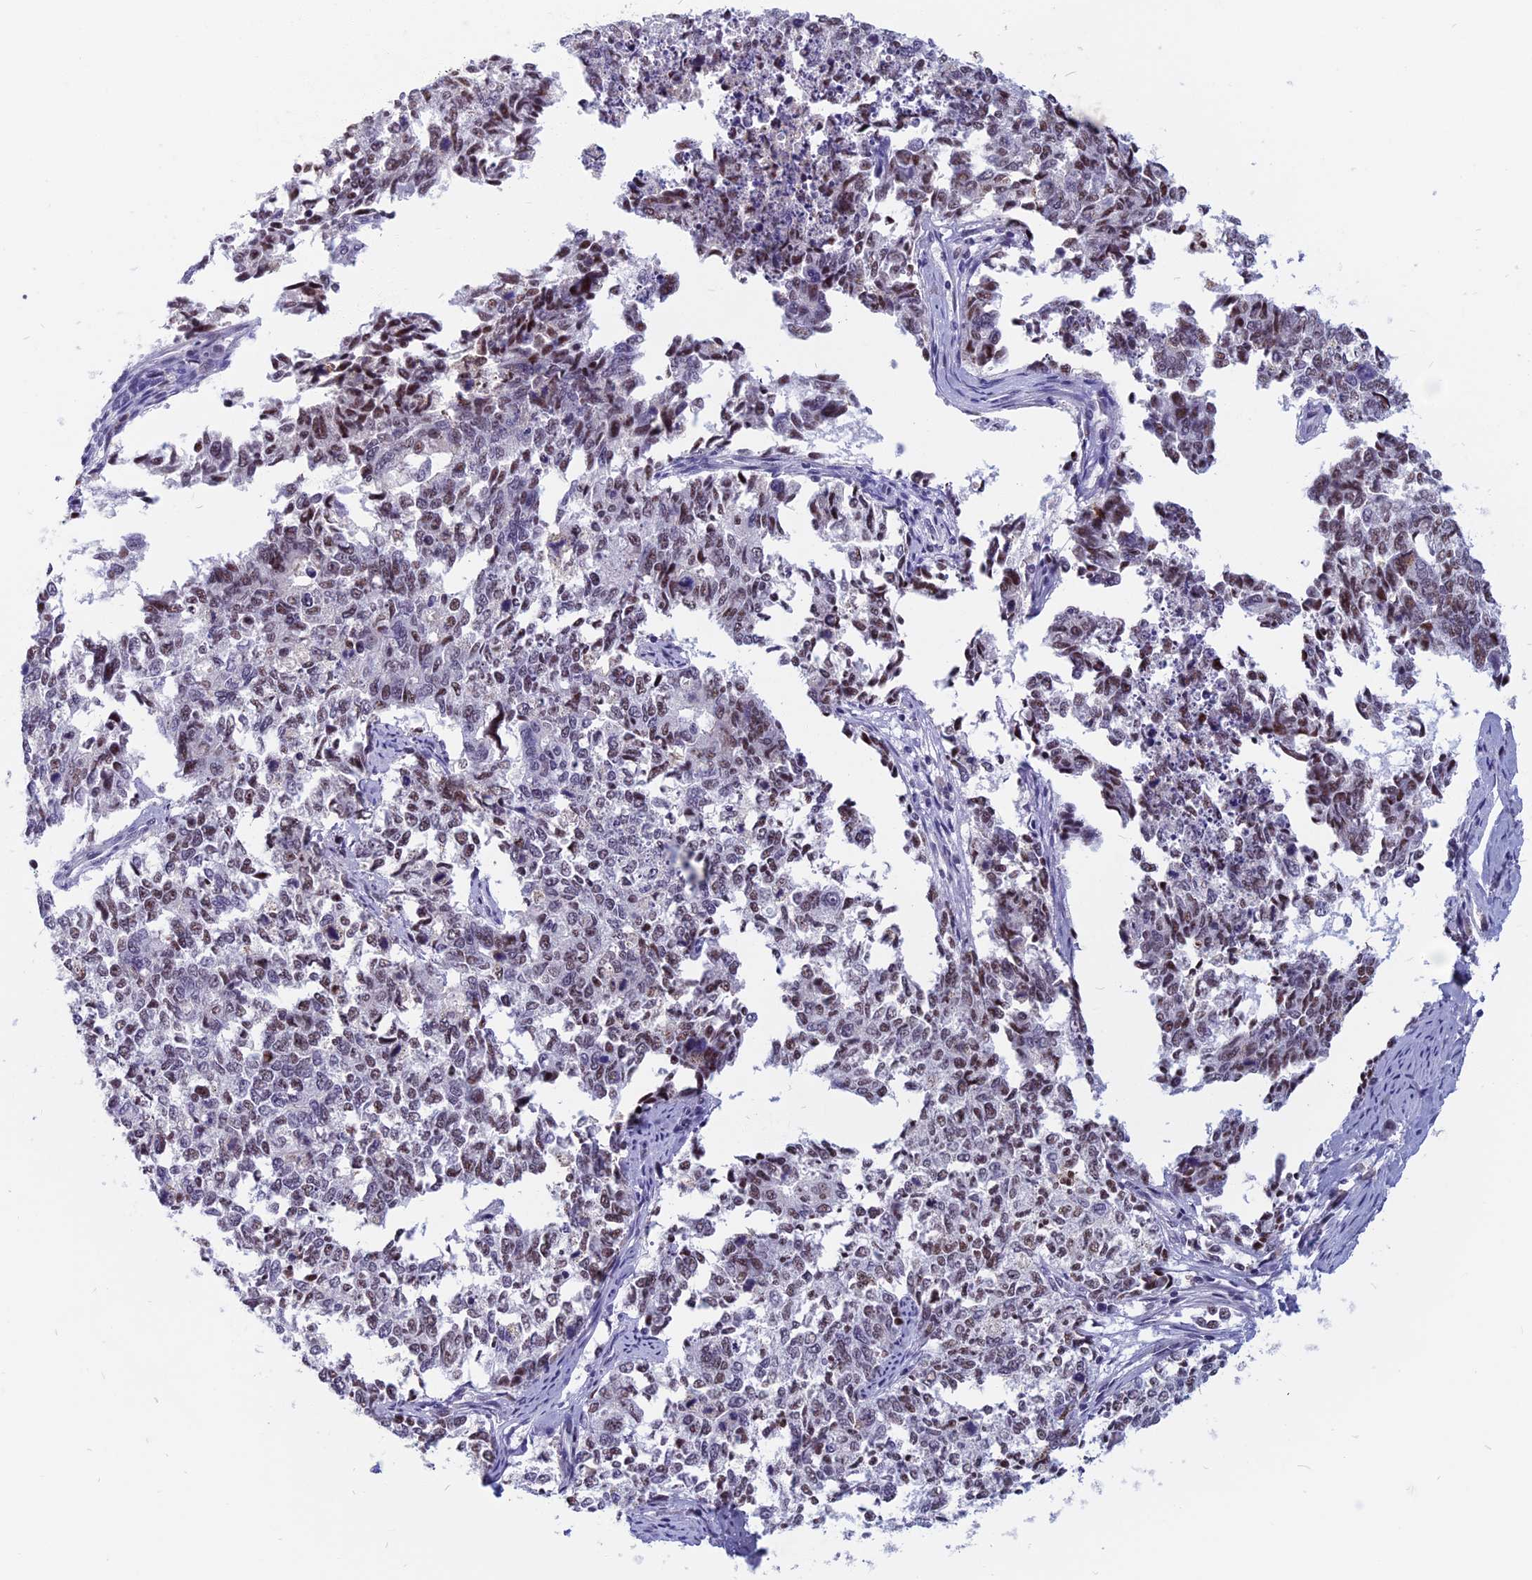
{"staining": {"intensity": "moderate", "quantity": "25%-75%", "location": "nuclear"}, "tissue": "cervical cancer", "cell_type": "Tumor cells", "image_type": "cancer", "snomed": [{"axis": "morphology", "description": "Squamous cell carcinoma, NOS"}, {"axis": "topography", "description": "Cervix"}], "caption": "Immunohistochemical staining of human cervical cancer reveals medium levels of moderate nuclear expression in approximately 25%-75% of tumor cells. Nuclei are stained in blue.", "gene": "CDC7", "patient": {"sex": "female", "age": 63}}